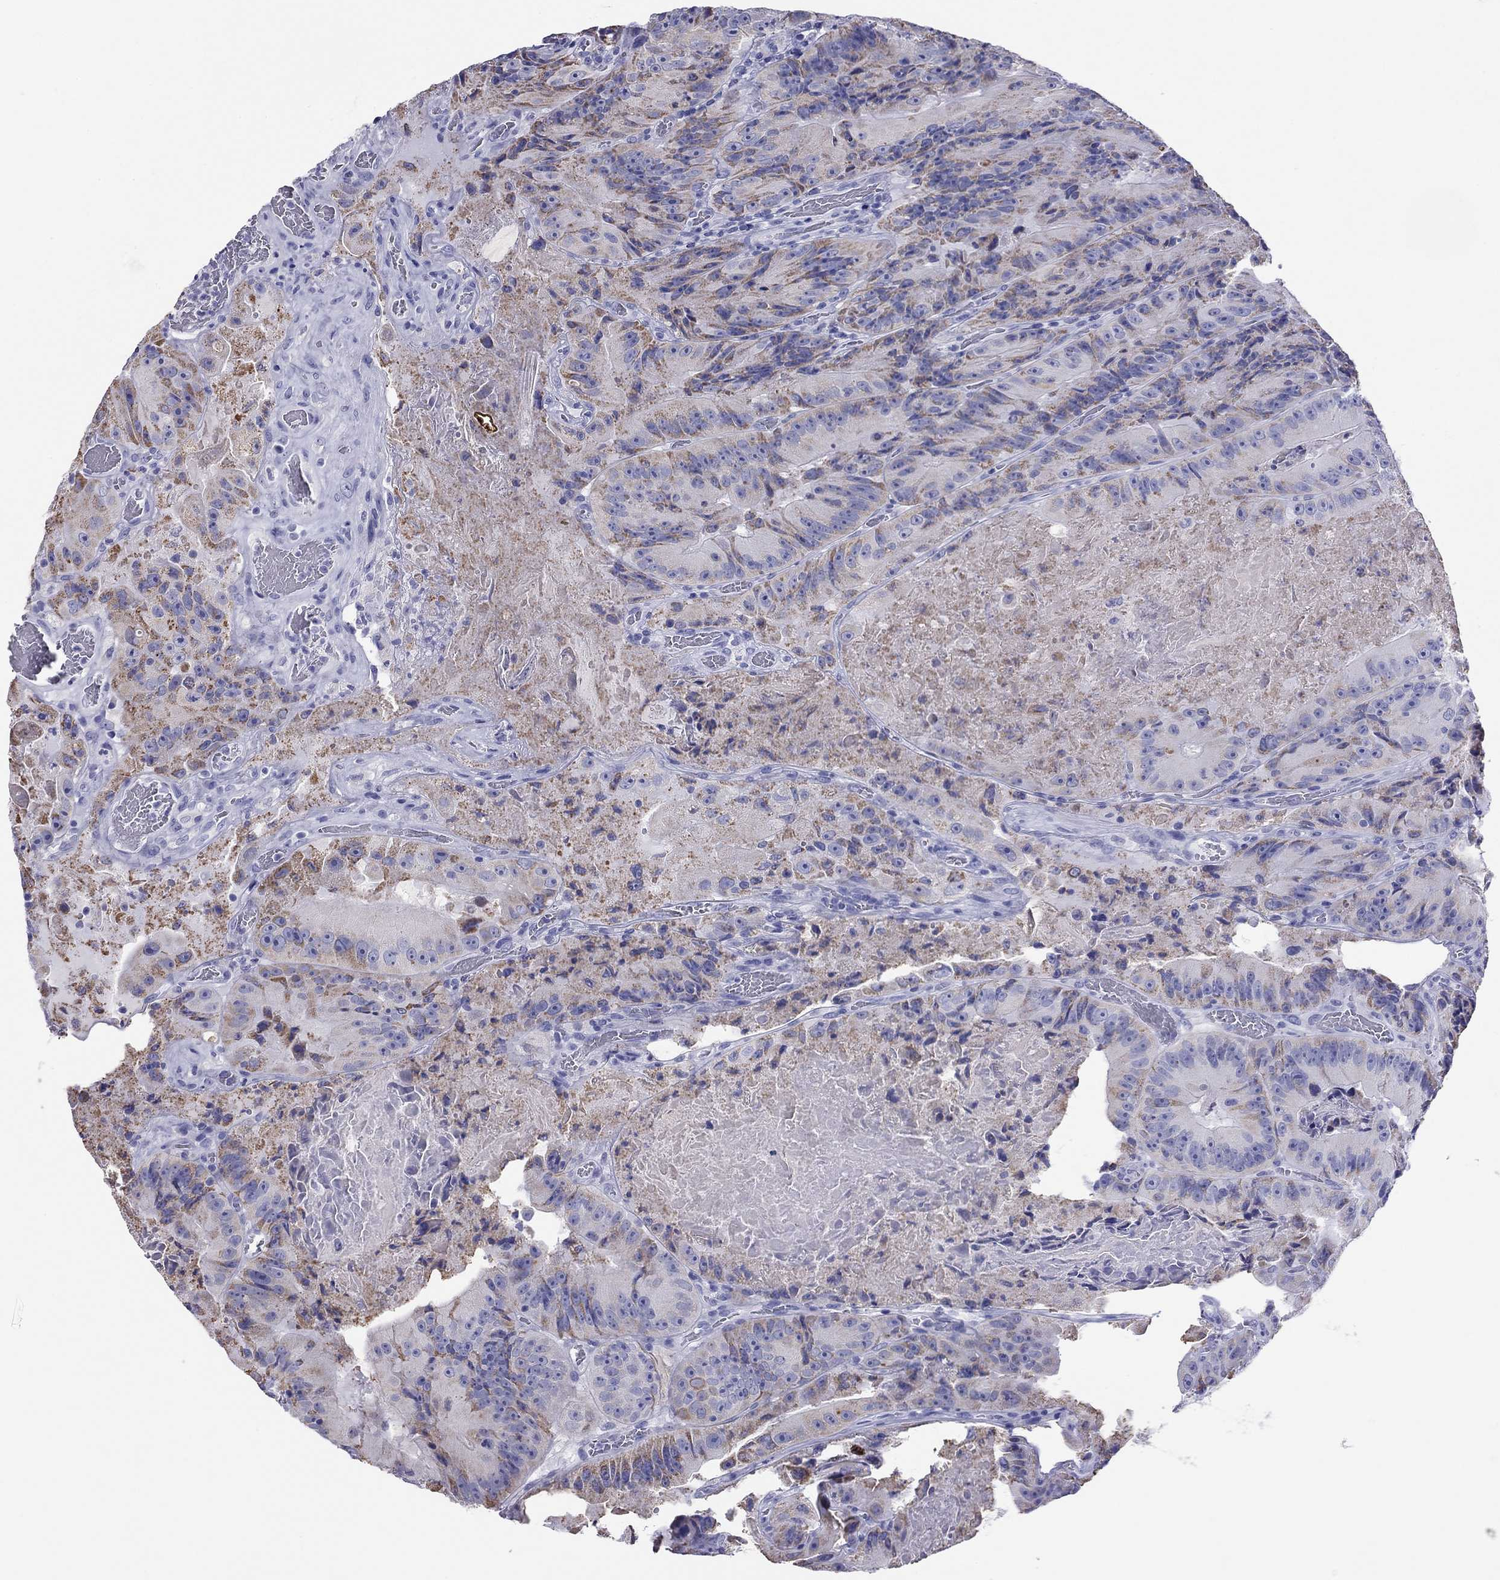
{"staining": {"intensity": "moderate", "quantity": "<25%", "location": "cytoplasmic/membranous"}, "tissue": "colorectal cancer", "cell_type": "Tumor cells", "image_type": "cancer", "snomed": [{"axis": "morphology", "description": "Adenocarcinoma, NOS"}, {"axis": "topography", "description": "Colon"}], "caption": "This is an image of immunohistochemistry (IHC) staining of colorectal adenocarcinoma, which shows moderate positivity in the cytoplasmic/membranous of tumor cells.", "gene": "DPY19L2", "patient": {"sex": "female", "age": 86}}